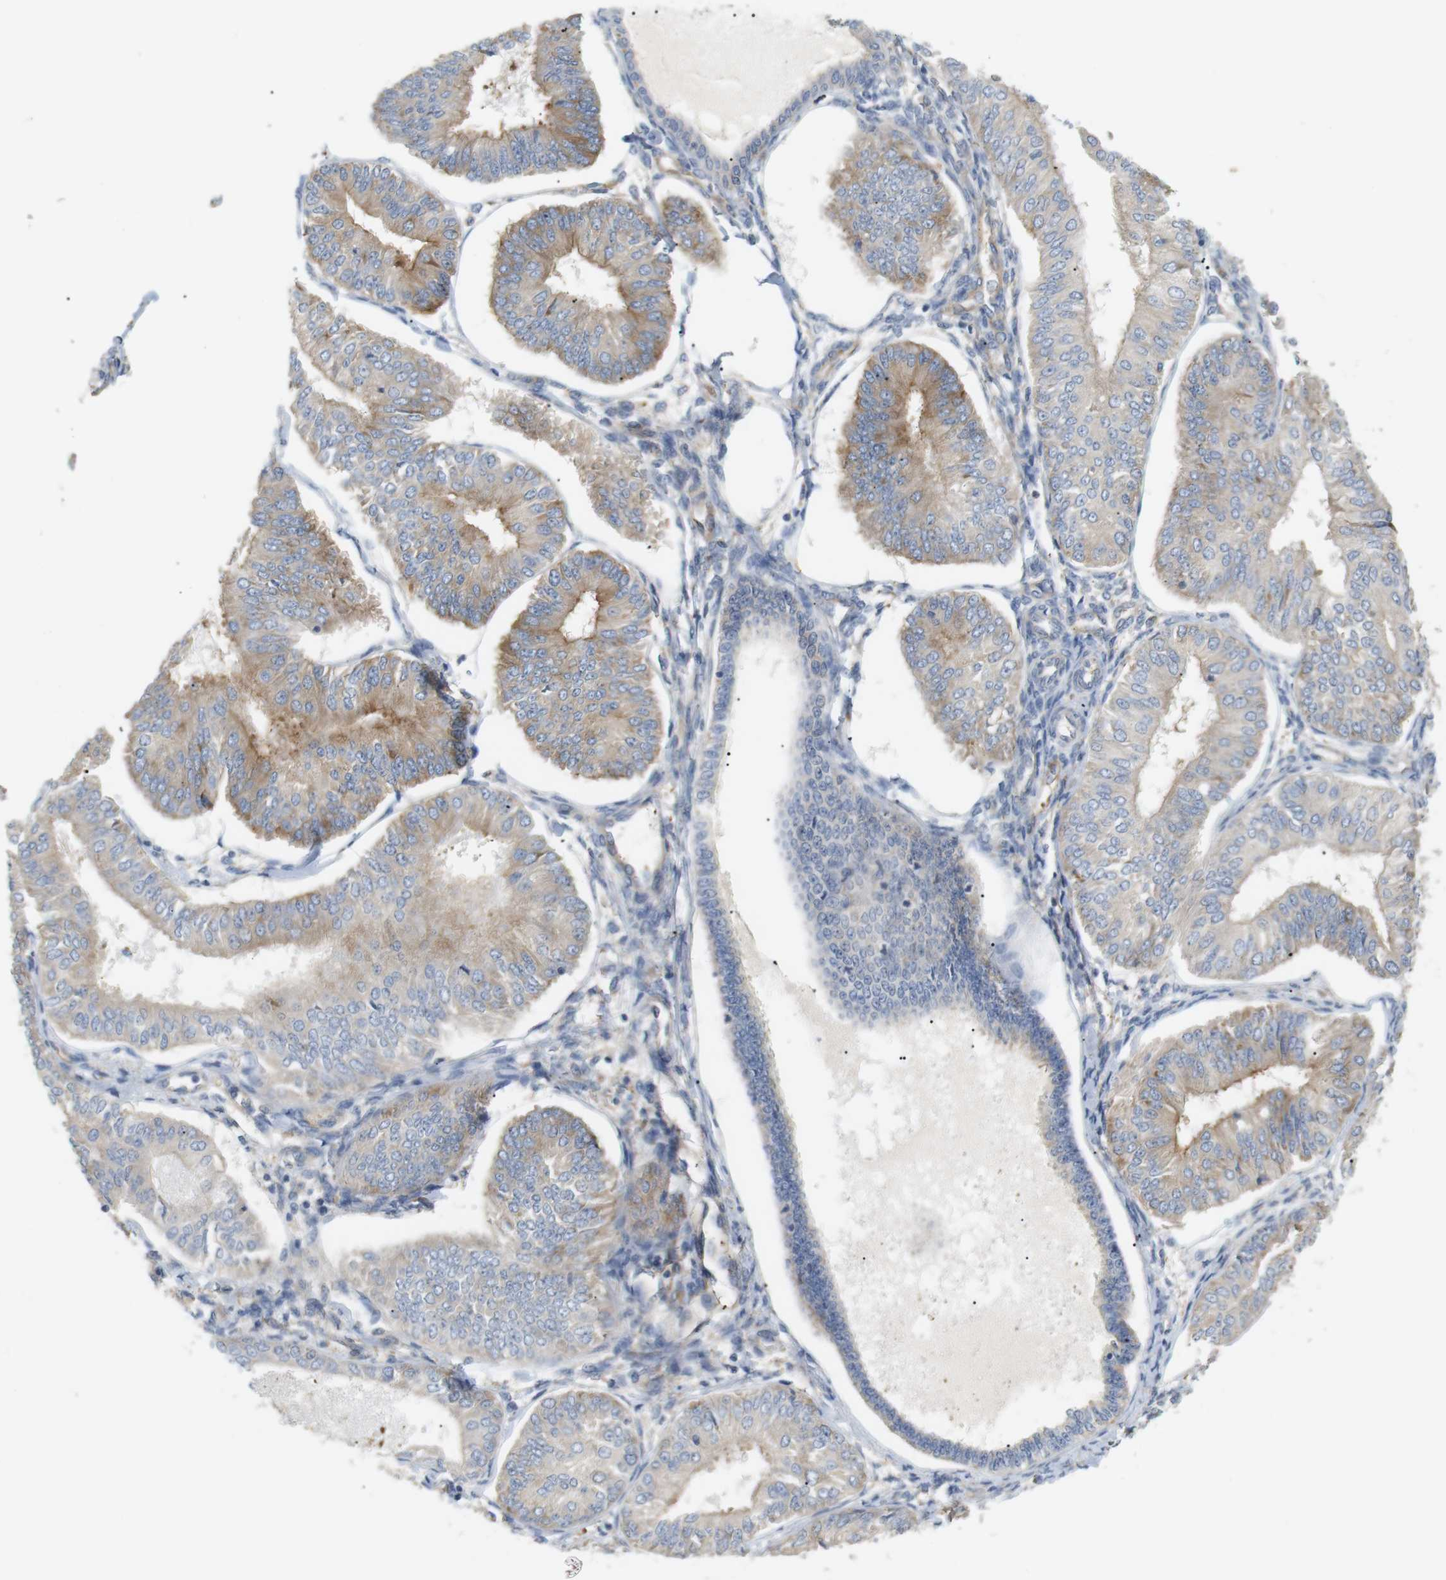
{"staining": {"intensity": "moderate", "quantity": "25%-75%", "location": "cytoplasmic/membranous"}, "tissue": "endometrial cancer", "cell_type": "Tumor cells", "image_type": "cancer", "snomed": [{"axis": "morphology", "description": "Adenocarcinoma, NOS"}, {"axis": "topography", "description": "Endometrium"}], "caption": "Protein expression analysis of human adenocarcinoma (endometrial) reveals moderate cytoplasmic/membranous expression in about 25%-75% of tumor cells. The protein is stained brown, and the nuclei are stained in blue (DAB (3,3'-diaminobenzidine) IHC with brightfield microscopy, high magnification).", "gene": "TMEM200A", "patient": {"sex": "female", "age": 58}}